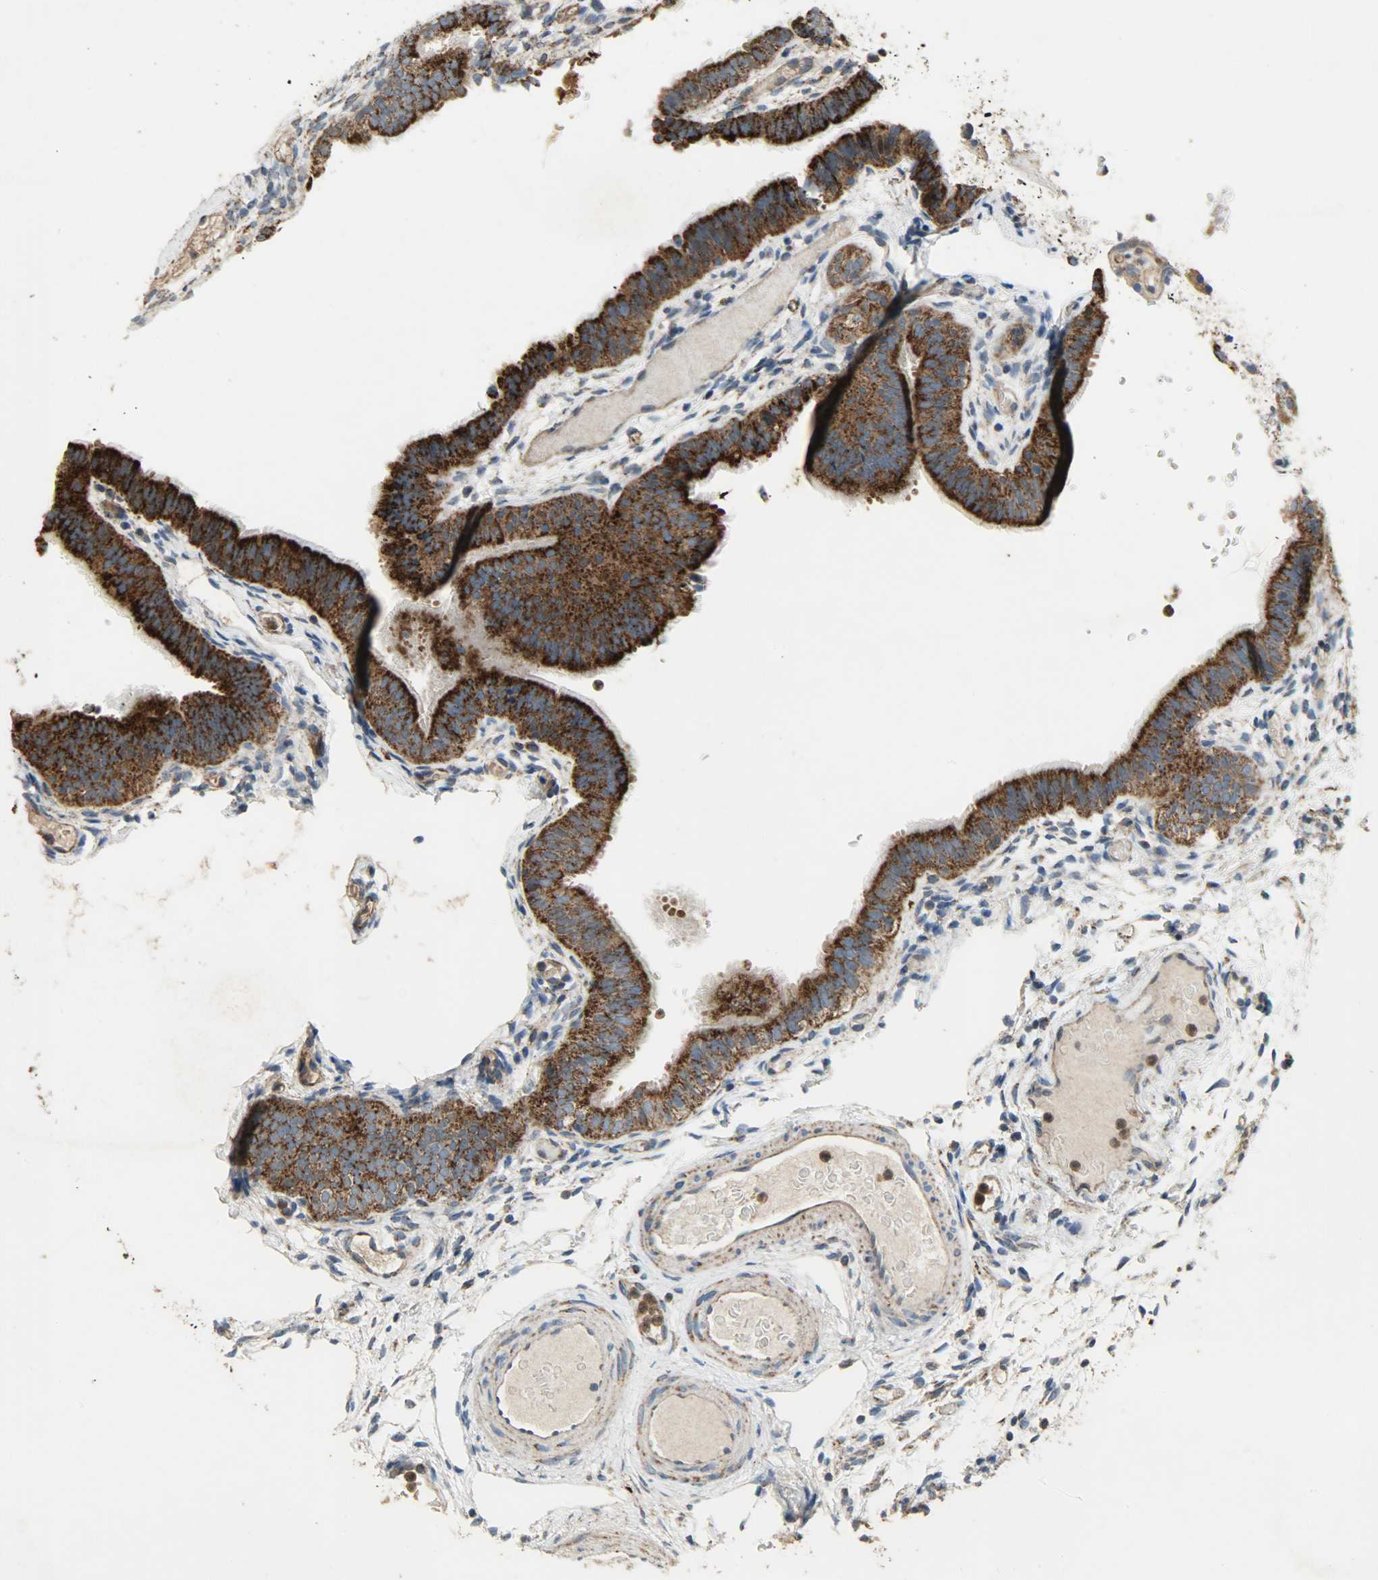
{"staining": {"intensity": "strong", "quantity": ">75%", "location": "cytoplasmic/membranous"}, "tissue": "fallopian tube", "cell_type": "Glandular cells", "image_type": "normal", "snomed": [{"axis": "morphology", "description": "Normal tissue, NOS"}, {"axis": "morphology", "description": "Dermoid, NOS"}, {"axis": "topography", "description": "Fallopian tube"}], "caption": "Fallopian tube stained with a brown dye exhibits strong cytoplasmic/membranous positive positivity in approximately >75% of glandular cells.", "gene": "AMT", "patient": {"sex": "female", "age": 33}}